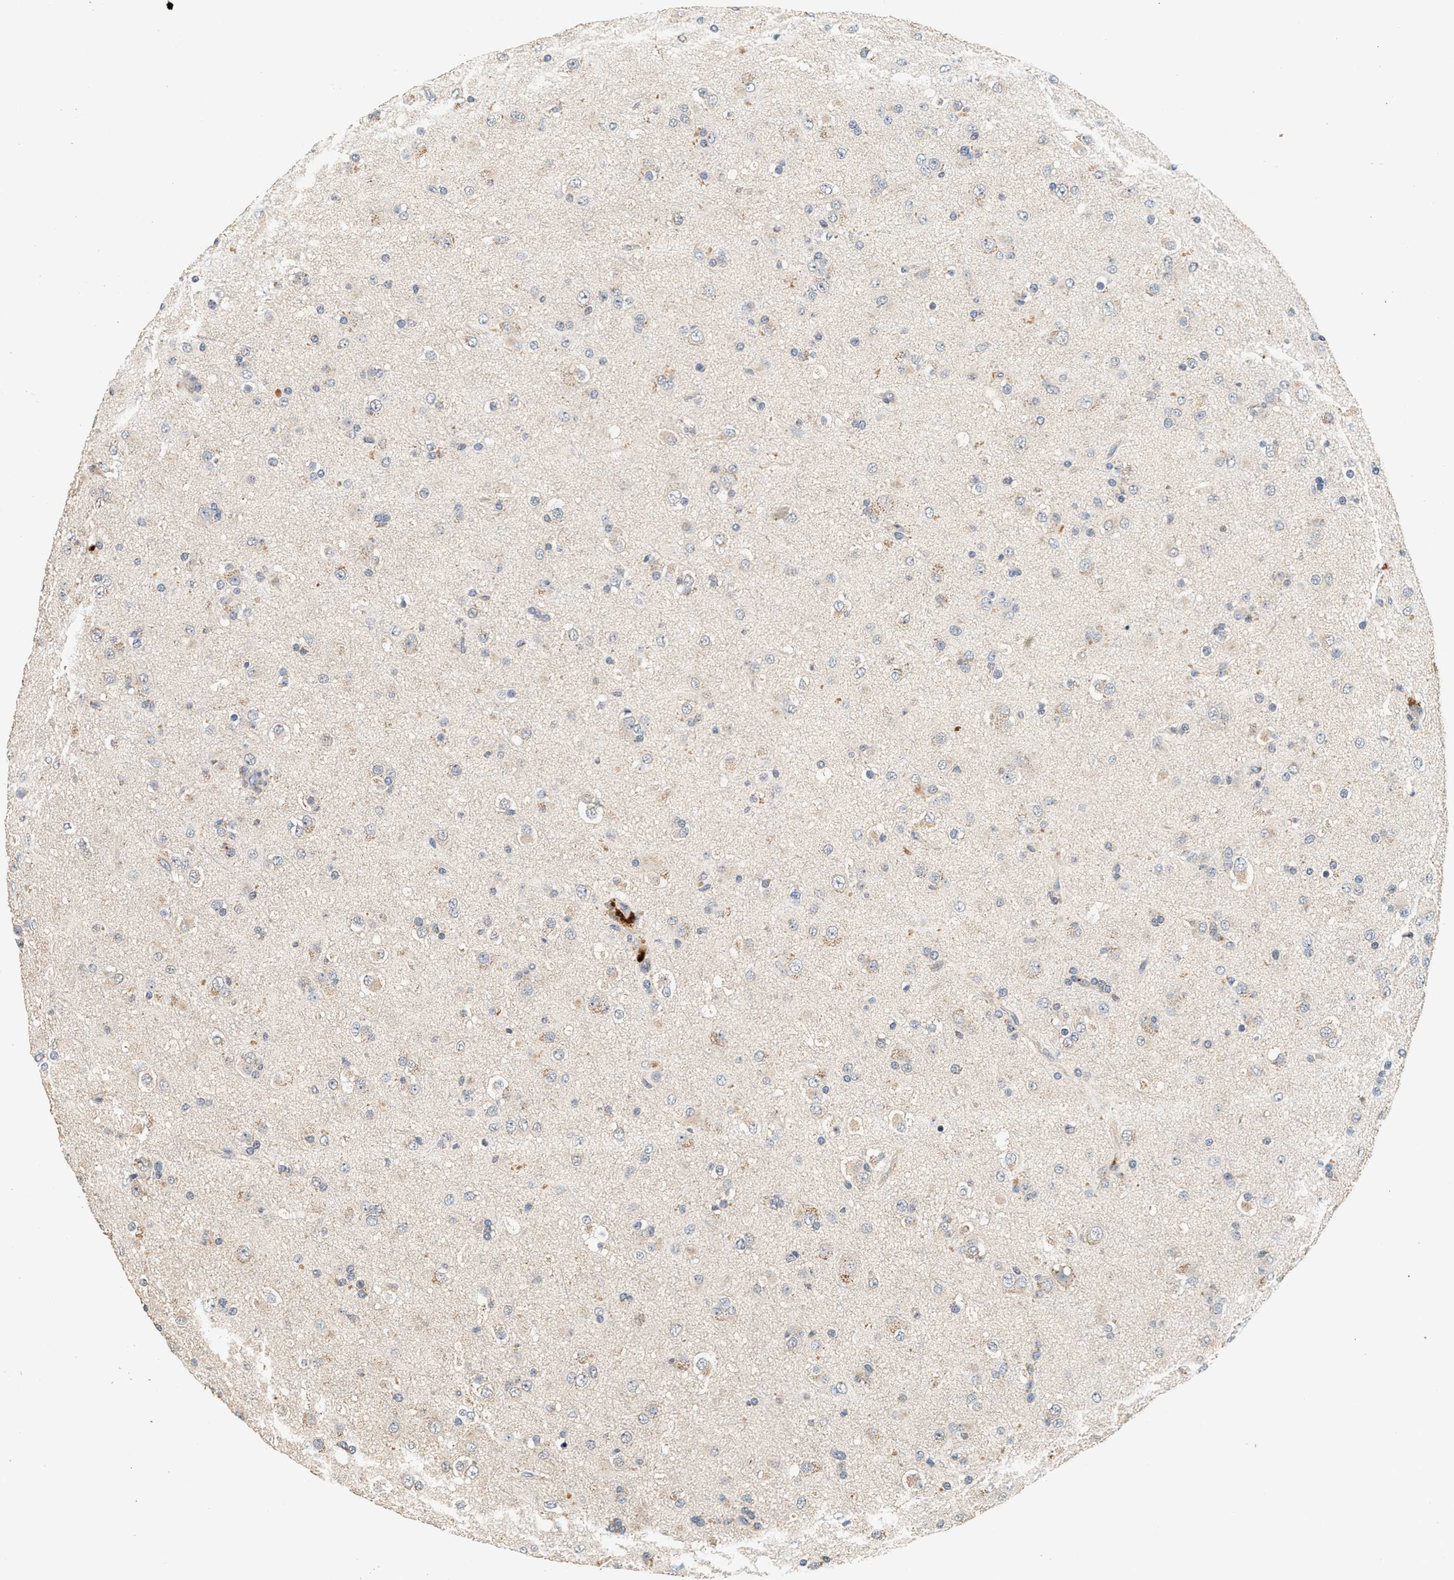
{"staining": {"intensity": "negative", "quantity": "none", "location": "none"}, "tissue": "glioma", "cell_type": "Tumor cells", "image_type": "cancer", "snomed": [{"axis": "morphology", "description": "Glioma, malignant, Low grade"}, {"axis": "topography", "description": "Brain"}], "caption": "Tumor cells show no significant protein positivity in malignant glioma (low-grade).", "gene": "PTGR3", "patient": {"sex": "male", "age": 65}}